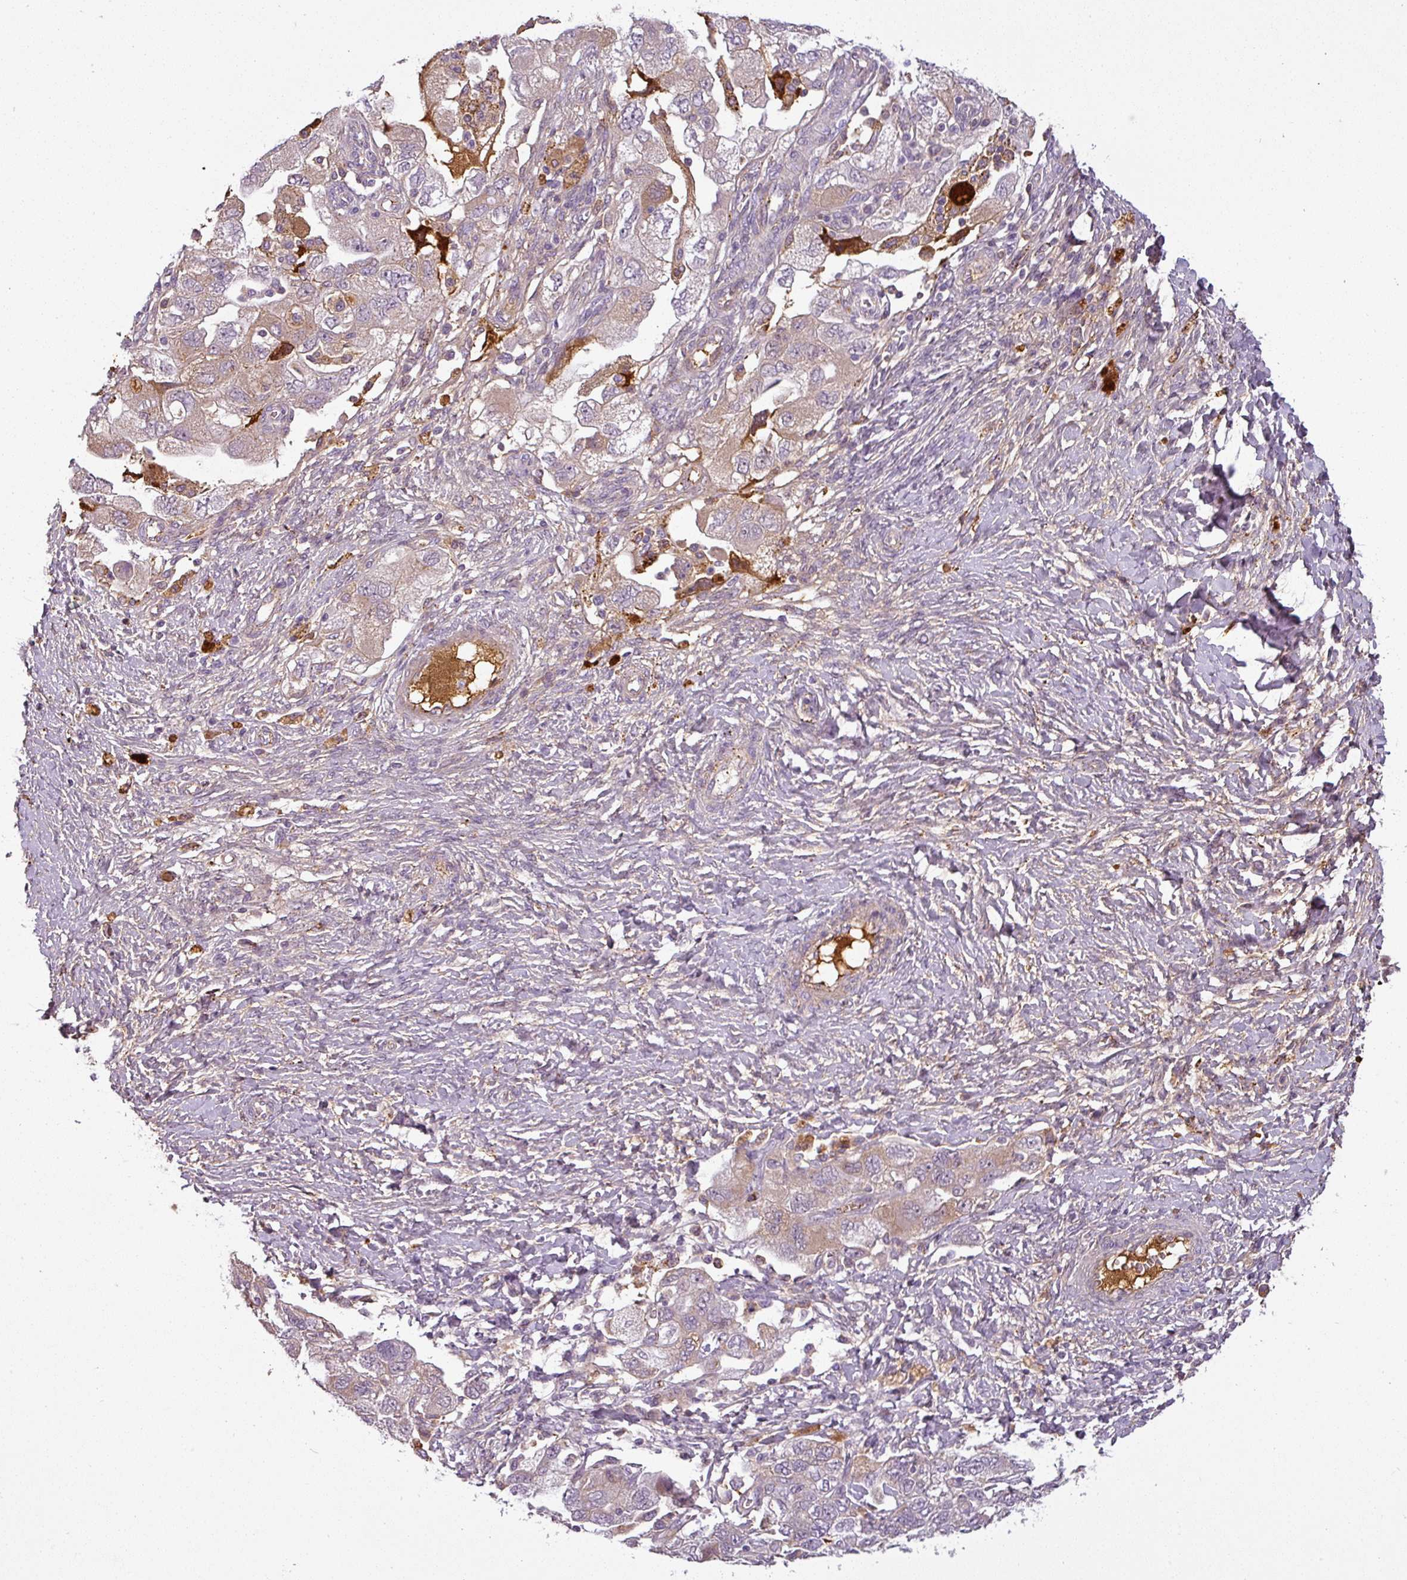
{"staining": {"intensity": "moderate", "quantity": ">75%", "location": "cytoplasmic/membranous"}, "tissue": "ovarian cancer", "cell_type": "Tumor cells", "image_type": "cancer", "snomed": [{"axis": "morphology", "description": "Carcinoma, NOS"}, {"axis": "morphology", "description": "Cystadenocarcinoma, serous, NOS"}, {"axis": "topography", "description": "Ovary"}], "caption": "Tumor cells reveal medium levels of moderate cytoplasmic/membranous staining in about >75% of cells in ovarian carcinoma. Immunohistochemistry (ihc) stains the protein in brown and the nuclei are stained blue.", "gene": "APOC1", "patient": {"sex": "female", "age": 69}}